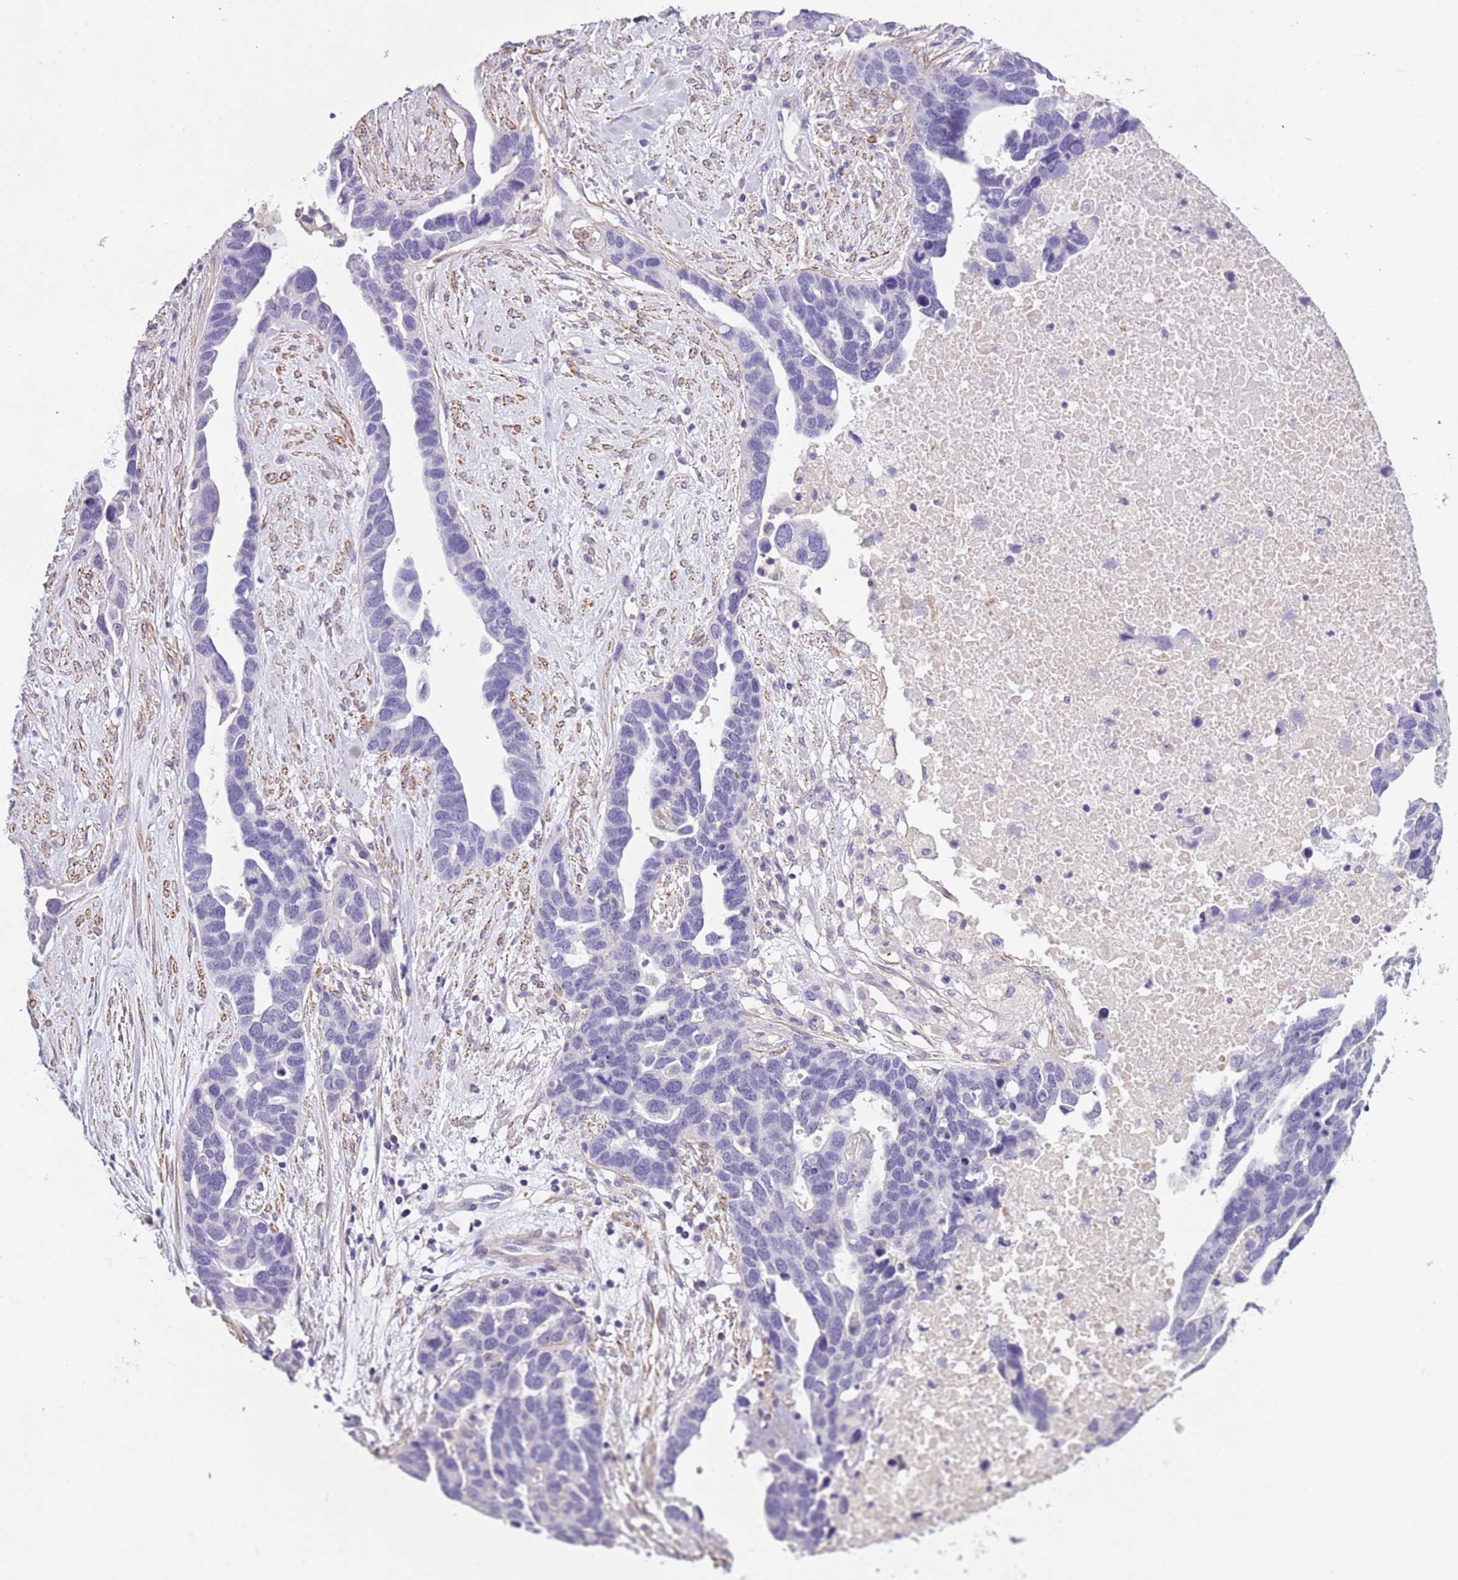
{"staining": {"intensity": "negative", "quantity": "none", "location": "none"}, "tissue": "ovarian cancer", "cell_type": "Tumor cells", "image_type": "cancer", "snomed": [{"axis": "morphology", "description": "Cystadenocarcinoma, serous, NOS"}, {"axis": "topography", "description": "Ovary"}], "caption": "Tumor cells are negative for brown protein staining in serous cystadenocarcinoma (ovarian). (Brightfield microscopy of DAB (3,3'-diaminobenzidine) immunohistochemistry (IHC) at high magnification).", "gene": "PCGF2", "patient": {"sex": "female", "age": 54}}